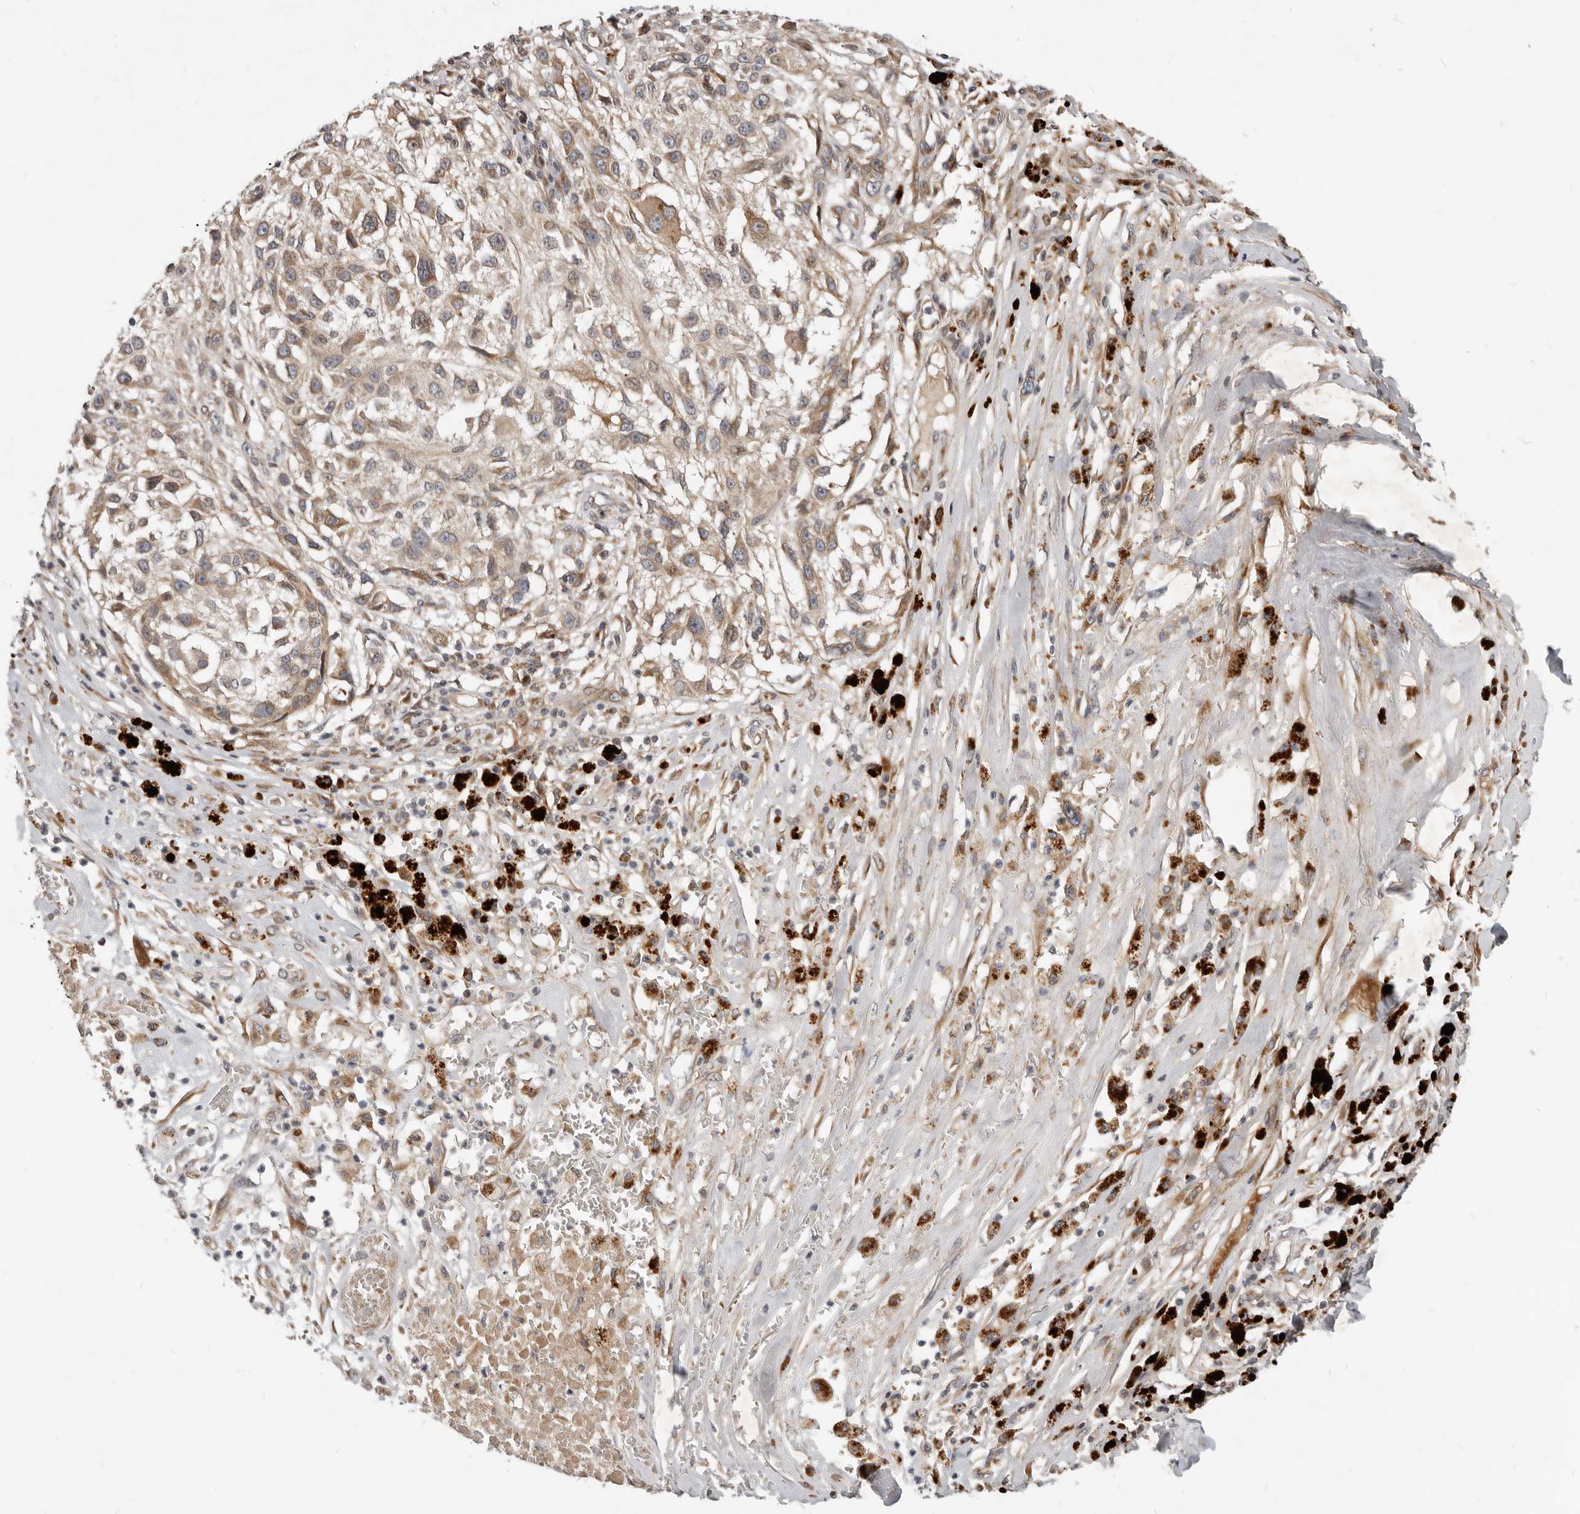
{"staining": {"intensity": "weak", "quantity": ">75%", "location": "cytoplasmic/membranous"}, "tissue": "melanoma", "cell_type": "Tumor cells", "image_type": "cancer", "snomed": [{"axis": "morphology", "description": "Necrosis, NOS"}, {"axis": "morphology", "description": "Malignant melanoma, NOS"}, {"axis": "topography", "description": "Skin"}], "caption": "A micrograph of malignant melanoma stained for a protein displays weak cytoplasmic/membranous brown staining in tumor cells.", "gene": "NPY4R", "patient": {"sex": "female", "age": 87}}